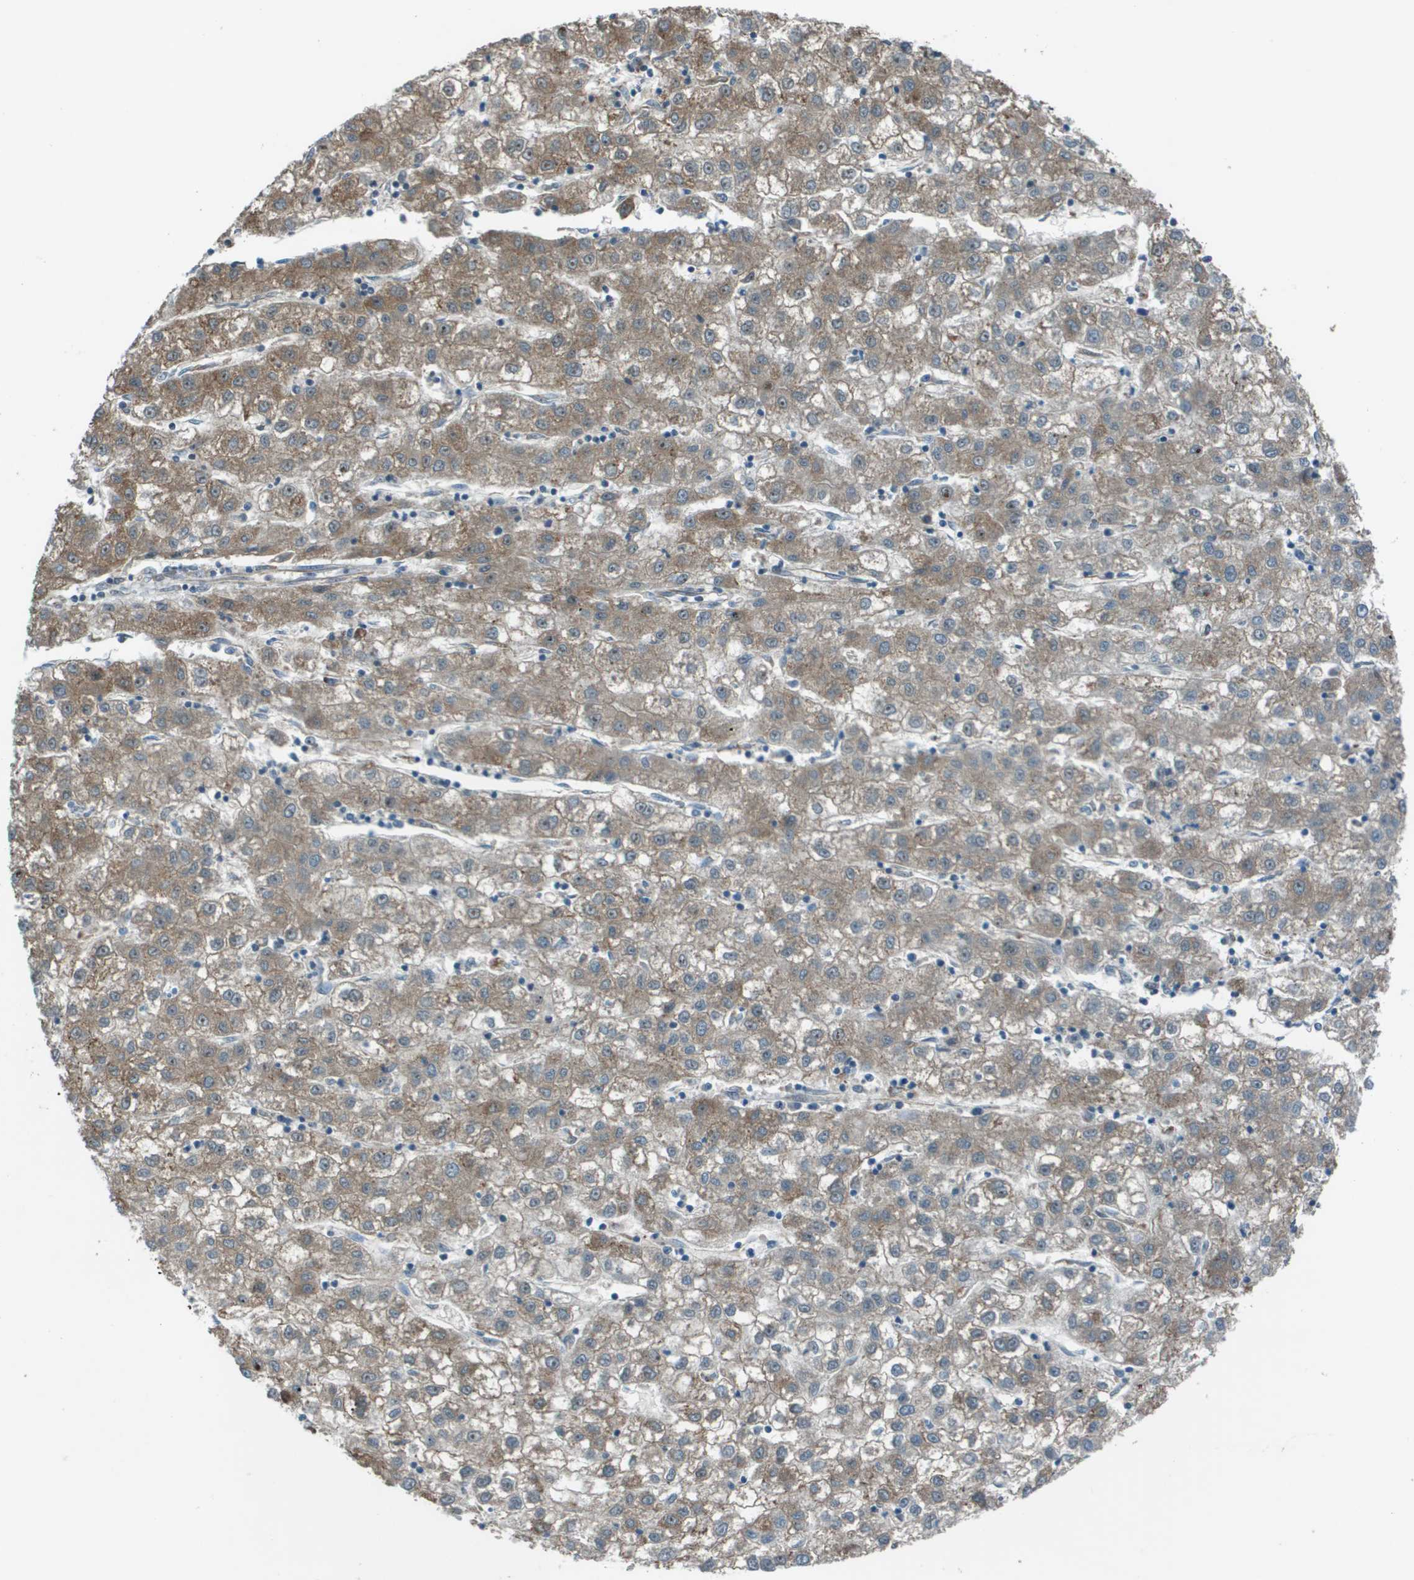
{"staining": {"intensity": "weak", "quantity": ">75%", "location": "cytoplasmic/membranous"}, "tissue": "liver cancer", "cell_type": "Tumor cells", "image_type": "cancer", "snomed": [{"axis": "morphology", "description": "Carcinoma, Hepatocellular, NOS"}, {"axis": "topography", "description": "Liver"}], "caption": "Hepatocellular carcinoma (liver) stained with immunohistochemistry (IHC) displays weak cytoplasmic/membranous positivity in about >75% of tumor cells.", "gene": "UTS2", "patient": {"sex": "male", "age": 72}}